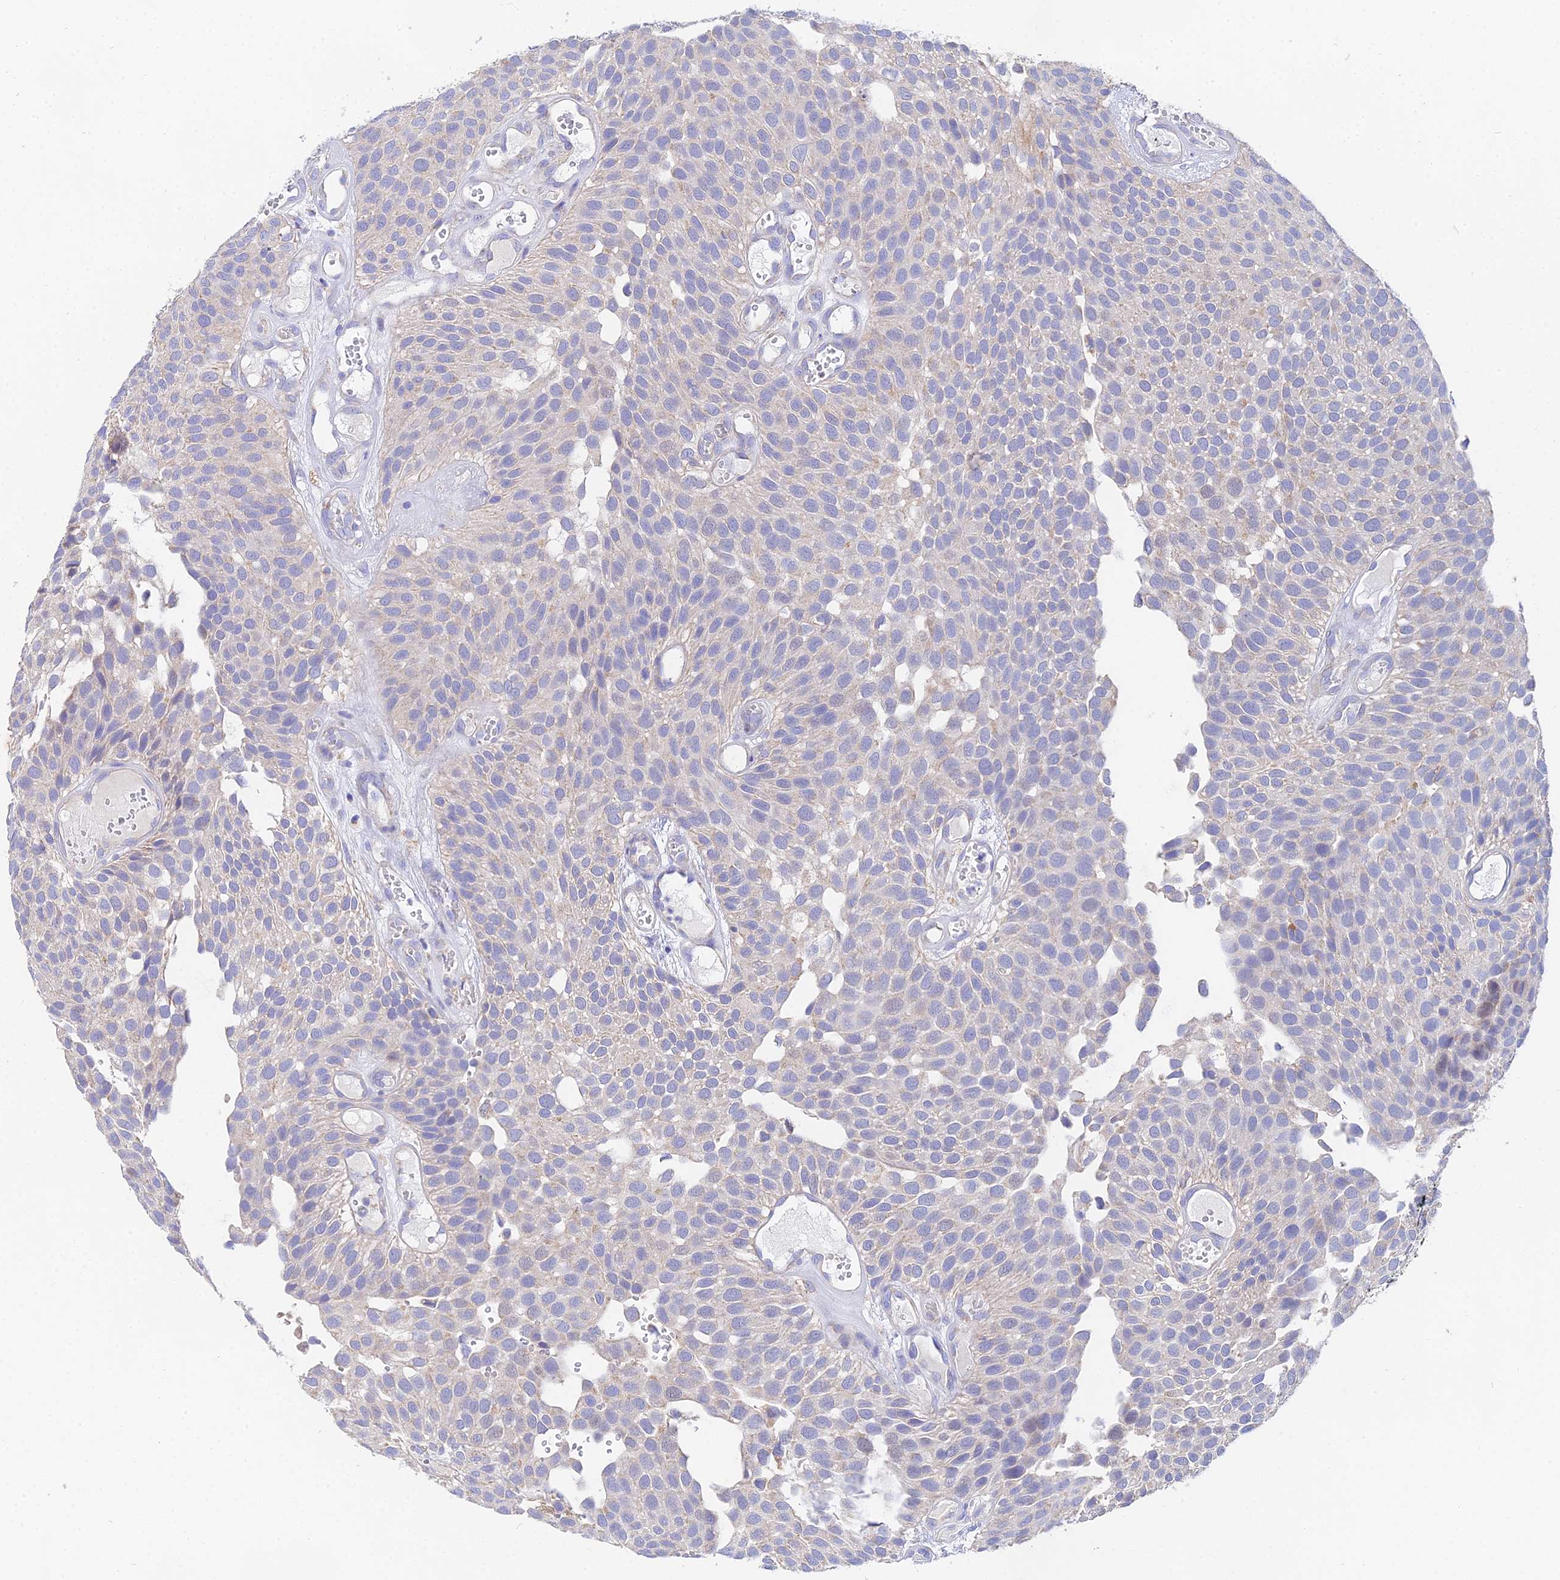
{"staining": {"intensity": "negative", "quantity": "none", "location": "none"}, "tissue": "urothelial cancer", "cell_type": "Tumor cells", "image_type": "cancer", "snomed": [{"axis": "morphology", "description": "Urothelial carcinoma, Low grade"}, {"axis": "topography", "description": "Urinary bladder"}], "caption": "This is a image of immunohistochemistry (IHC) staining of urothelial cancer, which shows no positivity in tumor cells.", "gene": "PPP2R2C", "patient": {"sex": "male", "age": 89}}